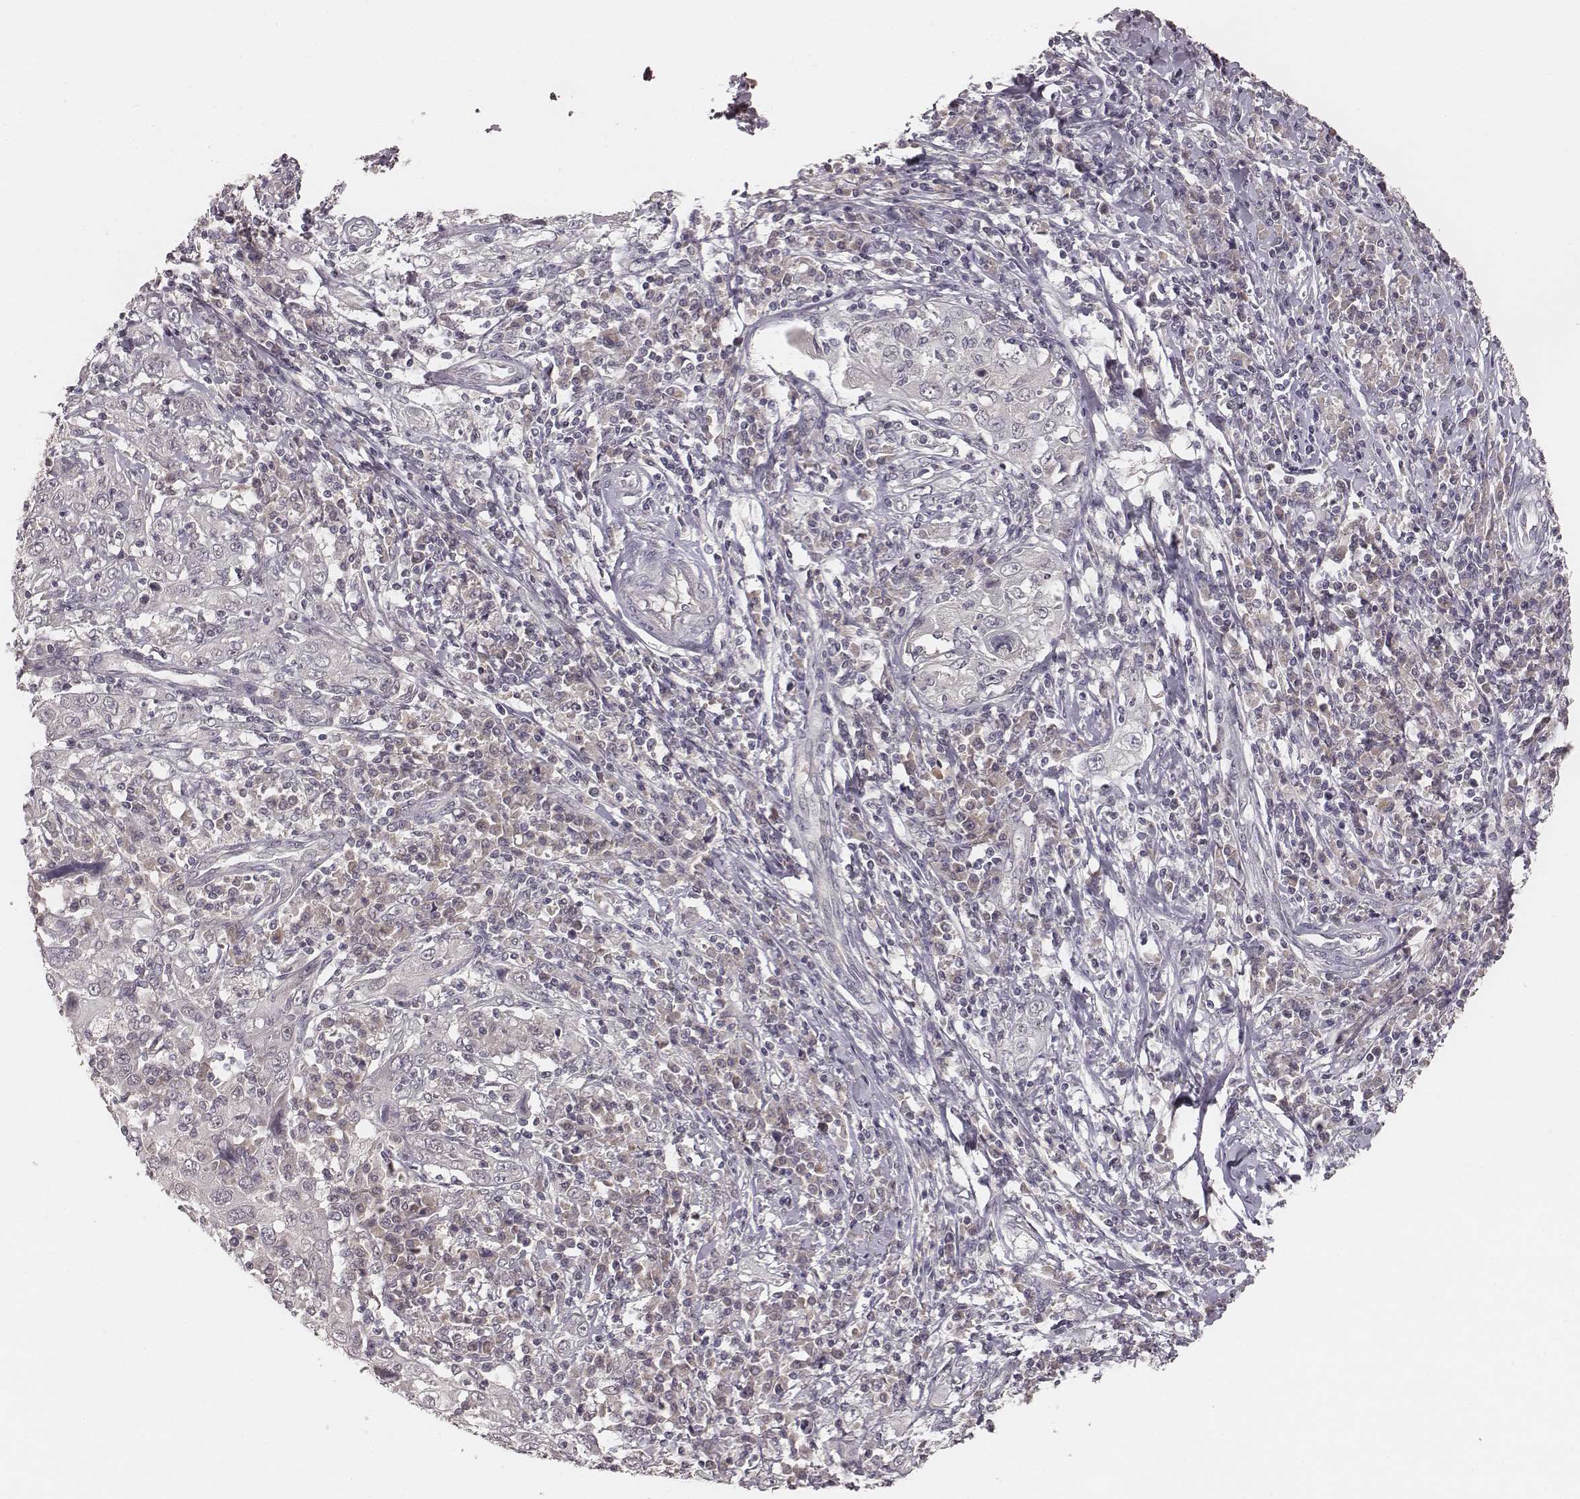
{"staining": {"intensity": "negative", "quantity": "none", "location": "none"}, "tissue": "cervical cancer", "cell_type": "Tumor cells", "image_type": "cancer", "snomed": [{"axis": "morphology", "description": "Squamous cell carcinoma, NOS"}, {"axis": "topography", "description": "Cervix"}], "caption": "The immunohistochemistry histopathology image has no significant staining in tumor cells of squamous cell carcinoma (cervical) tissue.", "gene": "LY6K", "patient": {"sex": "female", "age": 46}}